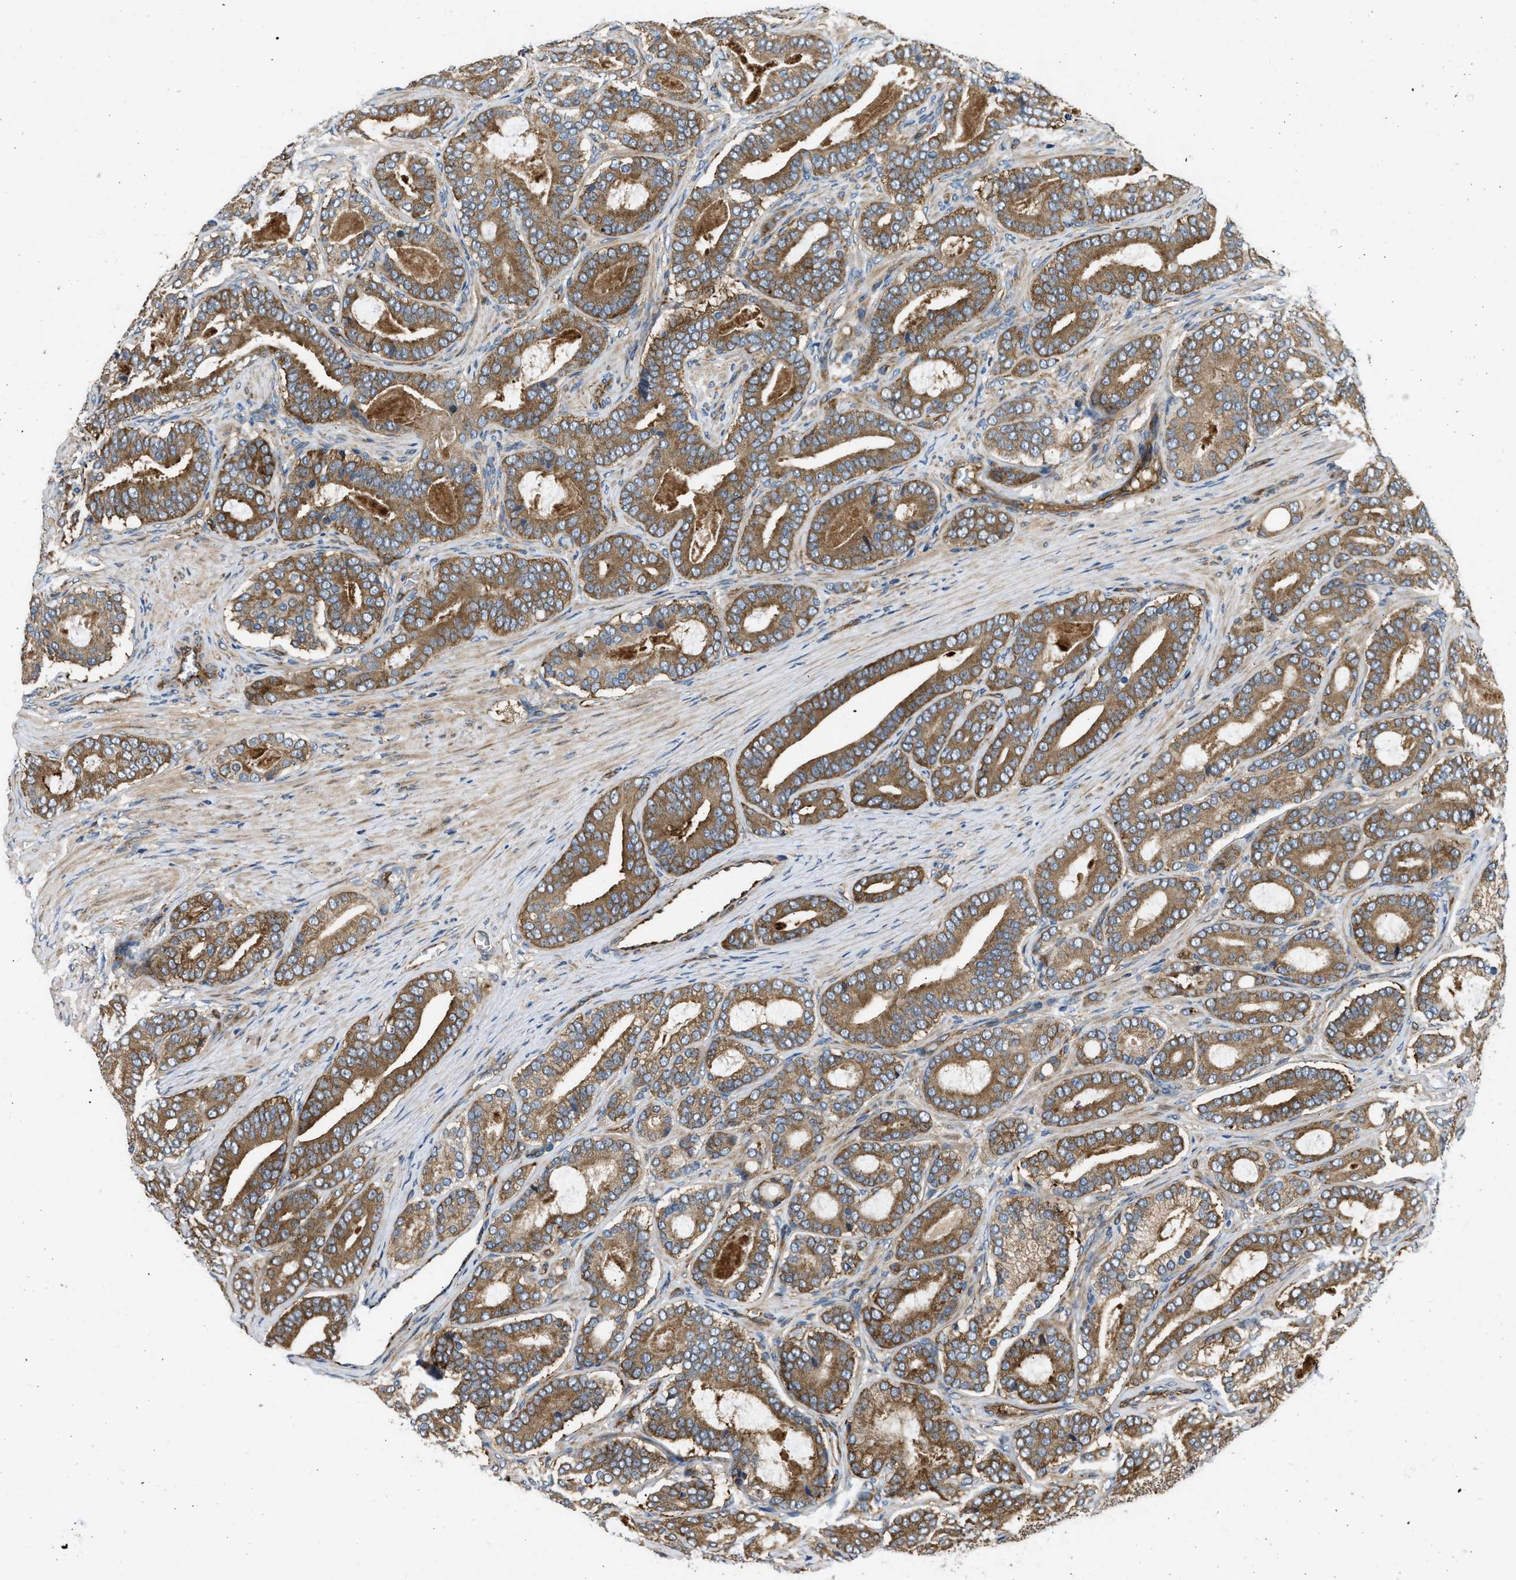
{"staining": {"intensity": "moderate", "quantity": ">75%", "location": "cytoplasmic/membranous"}, "tissue": "prostate cancer", "cell_type": "Tumor cells", "image_type": "cancer", "snomed": [{"axis": "morphology", "description": "Adenocarcinoma, High grade"}, {"axis": "topography", "description": "Prostate"}], "caption": "Prostate cancer stained for a protein (brown) demonstrates moderate cytoplasmic/membranous positive staining in approximately >75% of tumor cells.", "gene": "RASGRF2", "patient": {"sex": "male", "age": 60}}